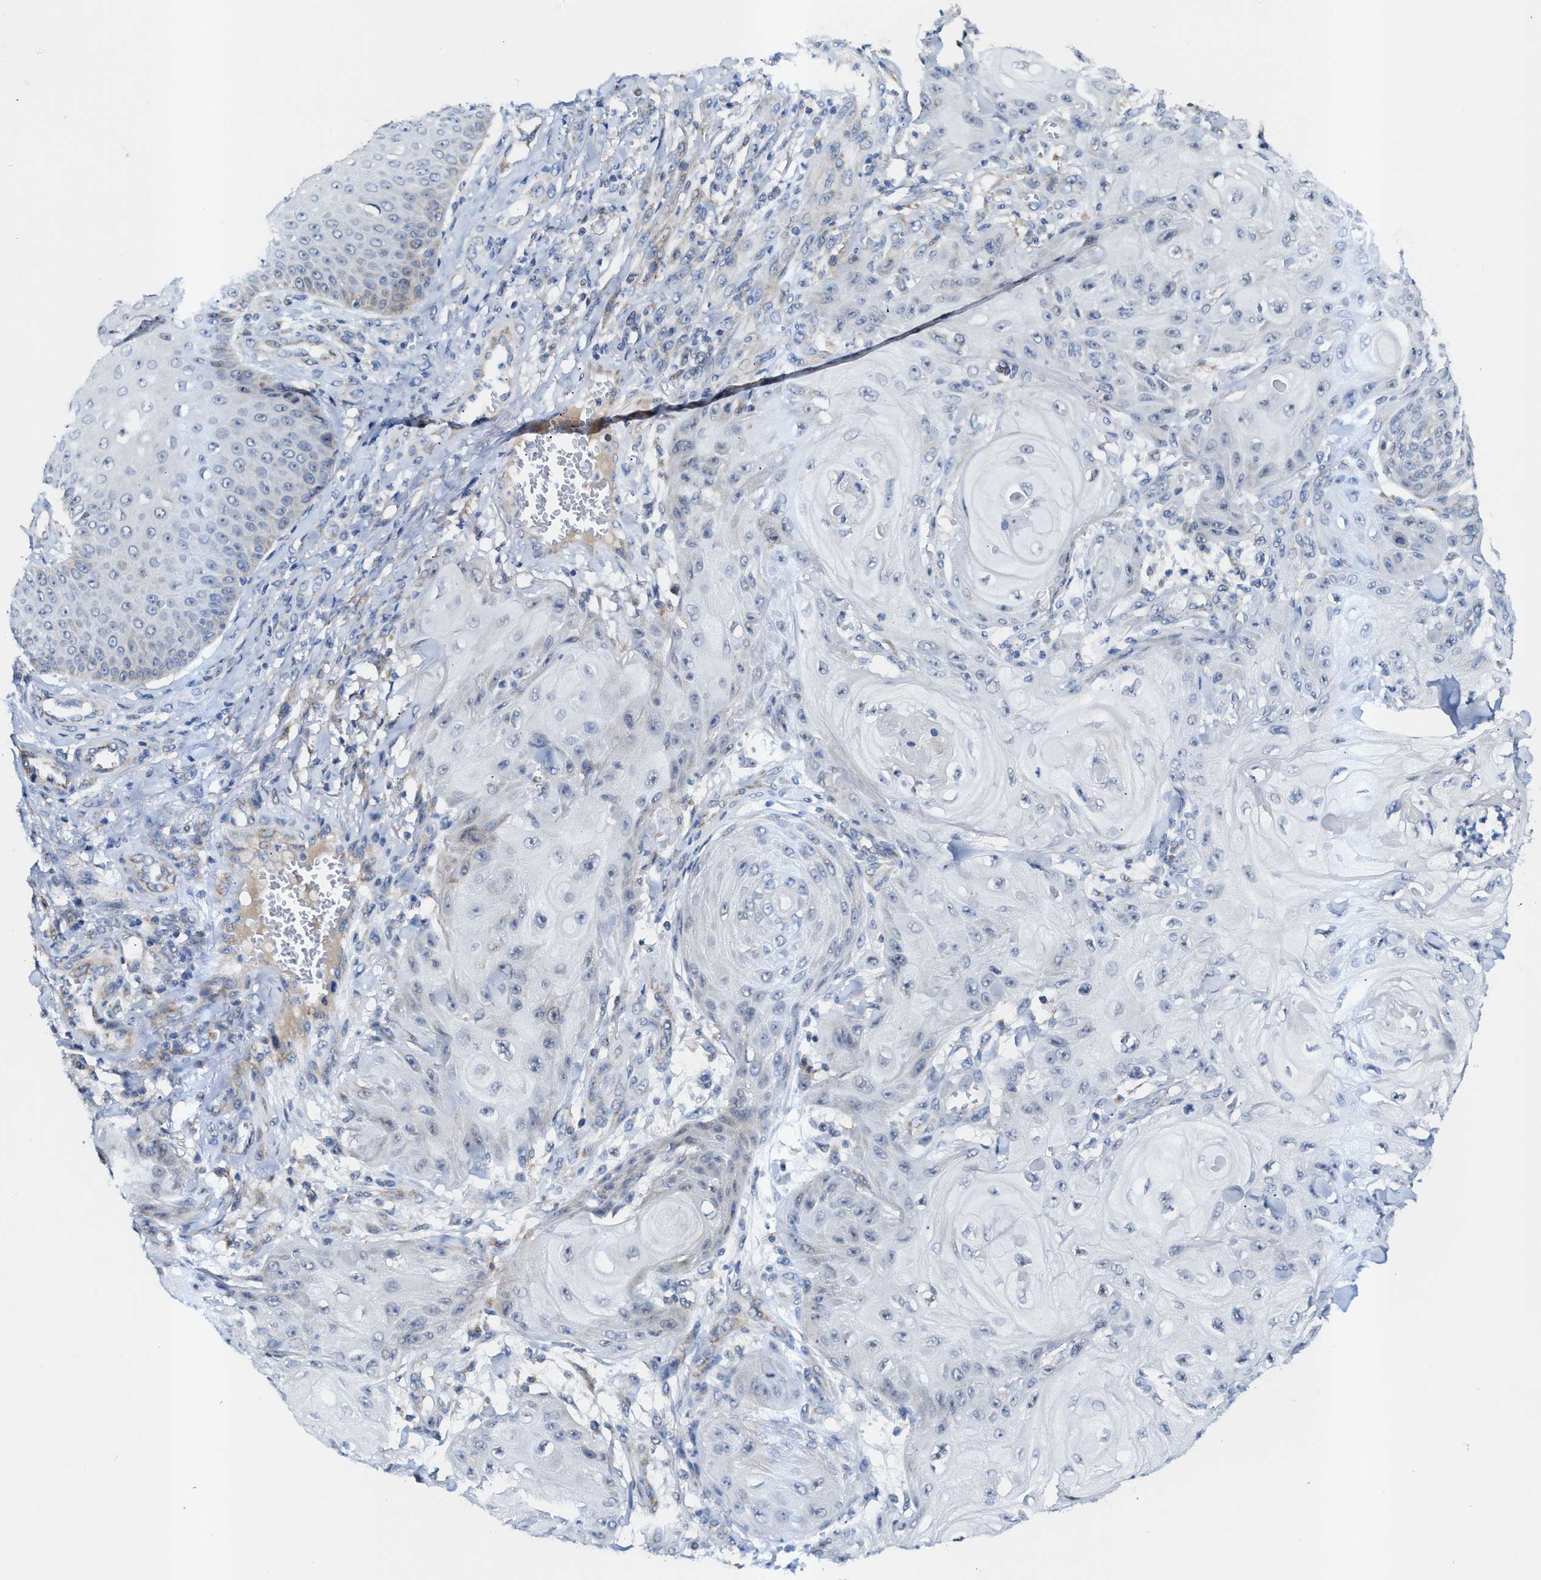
{"staining": {"intensity": "negative", "quantity": "none", "location": "none"}, "tissue": "skin cancer", "cell_type": "Tumor cells", "image_type": "cancer", "snomed": [{"axis": "morphology", "description": "Squamous cell carcinoma, NOS"}, {"axis": "topography", "description": "Skin"}], "caption": "Immunohistochemistry (IHC) image of neoplastic tissue: skin cancer (squamous cell carcinoma) stained with DAB reveals no significant protein positivity in tumor cells.", "gene": "JAG1", "patient": {"sex": "male", "age": 74}}